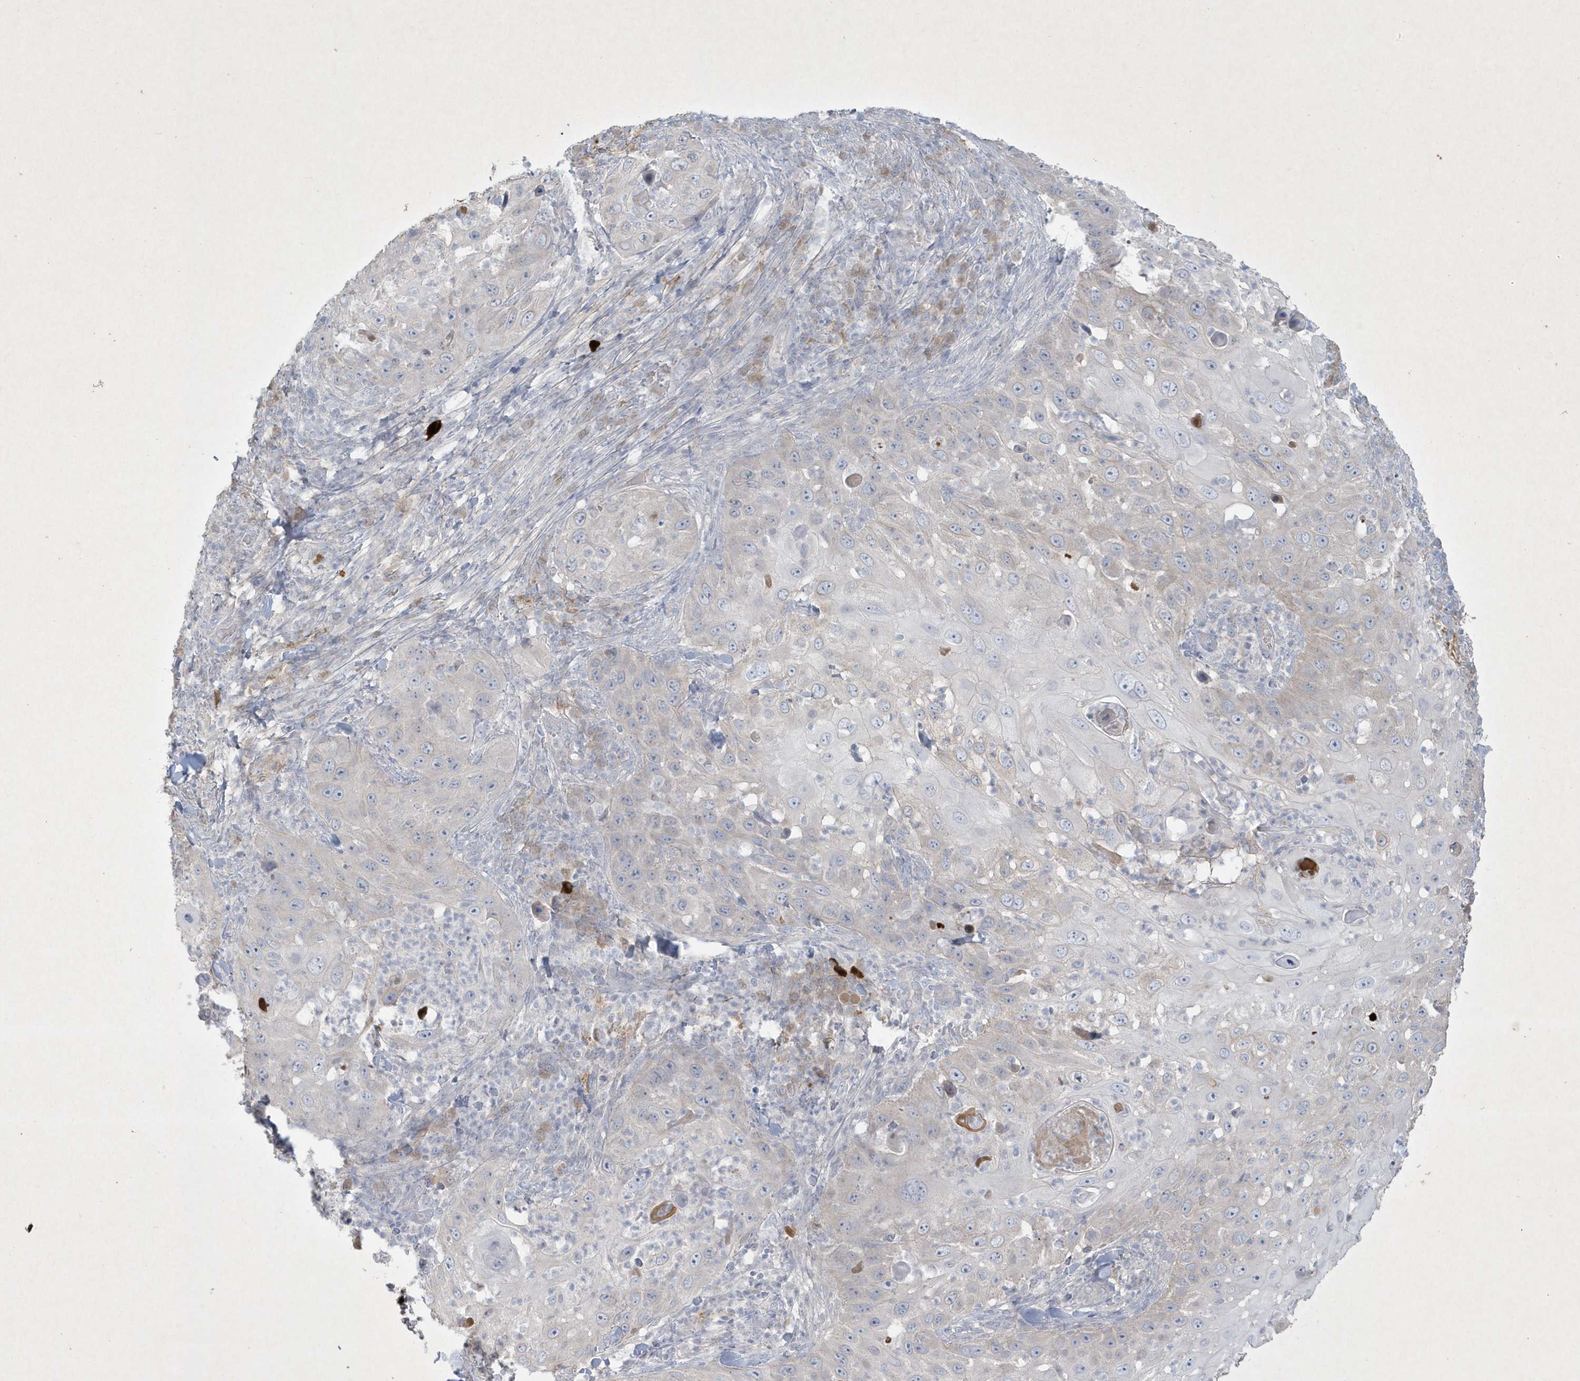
{"staining": {"intensity": "negative", "quantity": "none", "location": "none"}, "tissue": "skin cancer", "cell_type": "Tumor cells", "image_type": "cancer", "snomed": [{"axis": "morphology", "description": "Squamous cell carcinoma, NOS"}, {"axis": "topography", "description": "Skin"}], "caption": "High power microscopy micrograph of an immunohistochemistry image of squamous cell carcinoma (skin), revealing no significant staining in tumor cells. (Immunohistochemistry, brightfield microscopy, high magnification).", "gene": "CCDC24", "patient": {"sex": "female", "age": 44}}